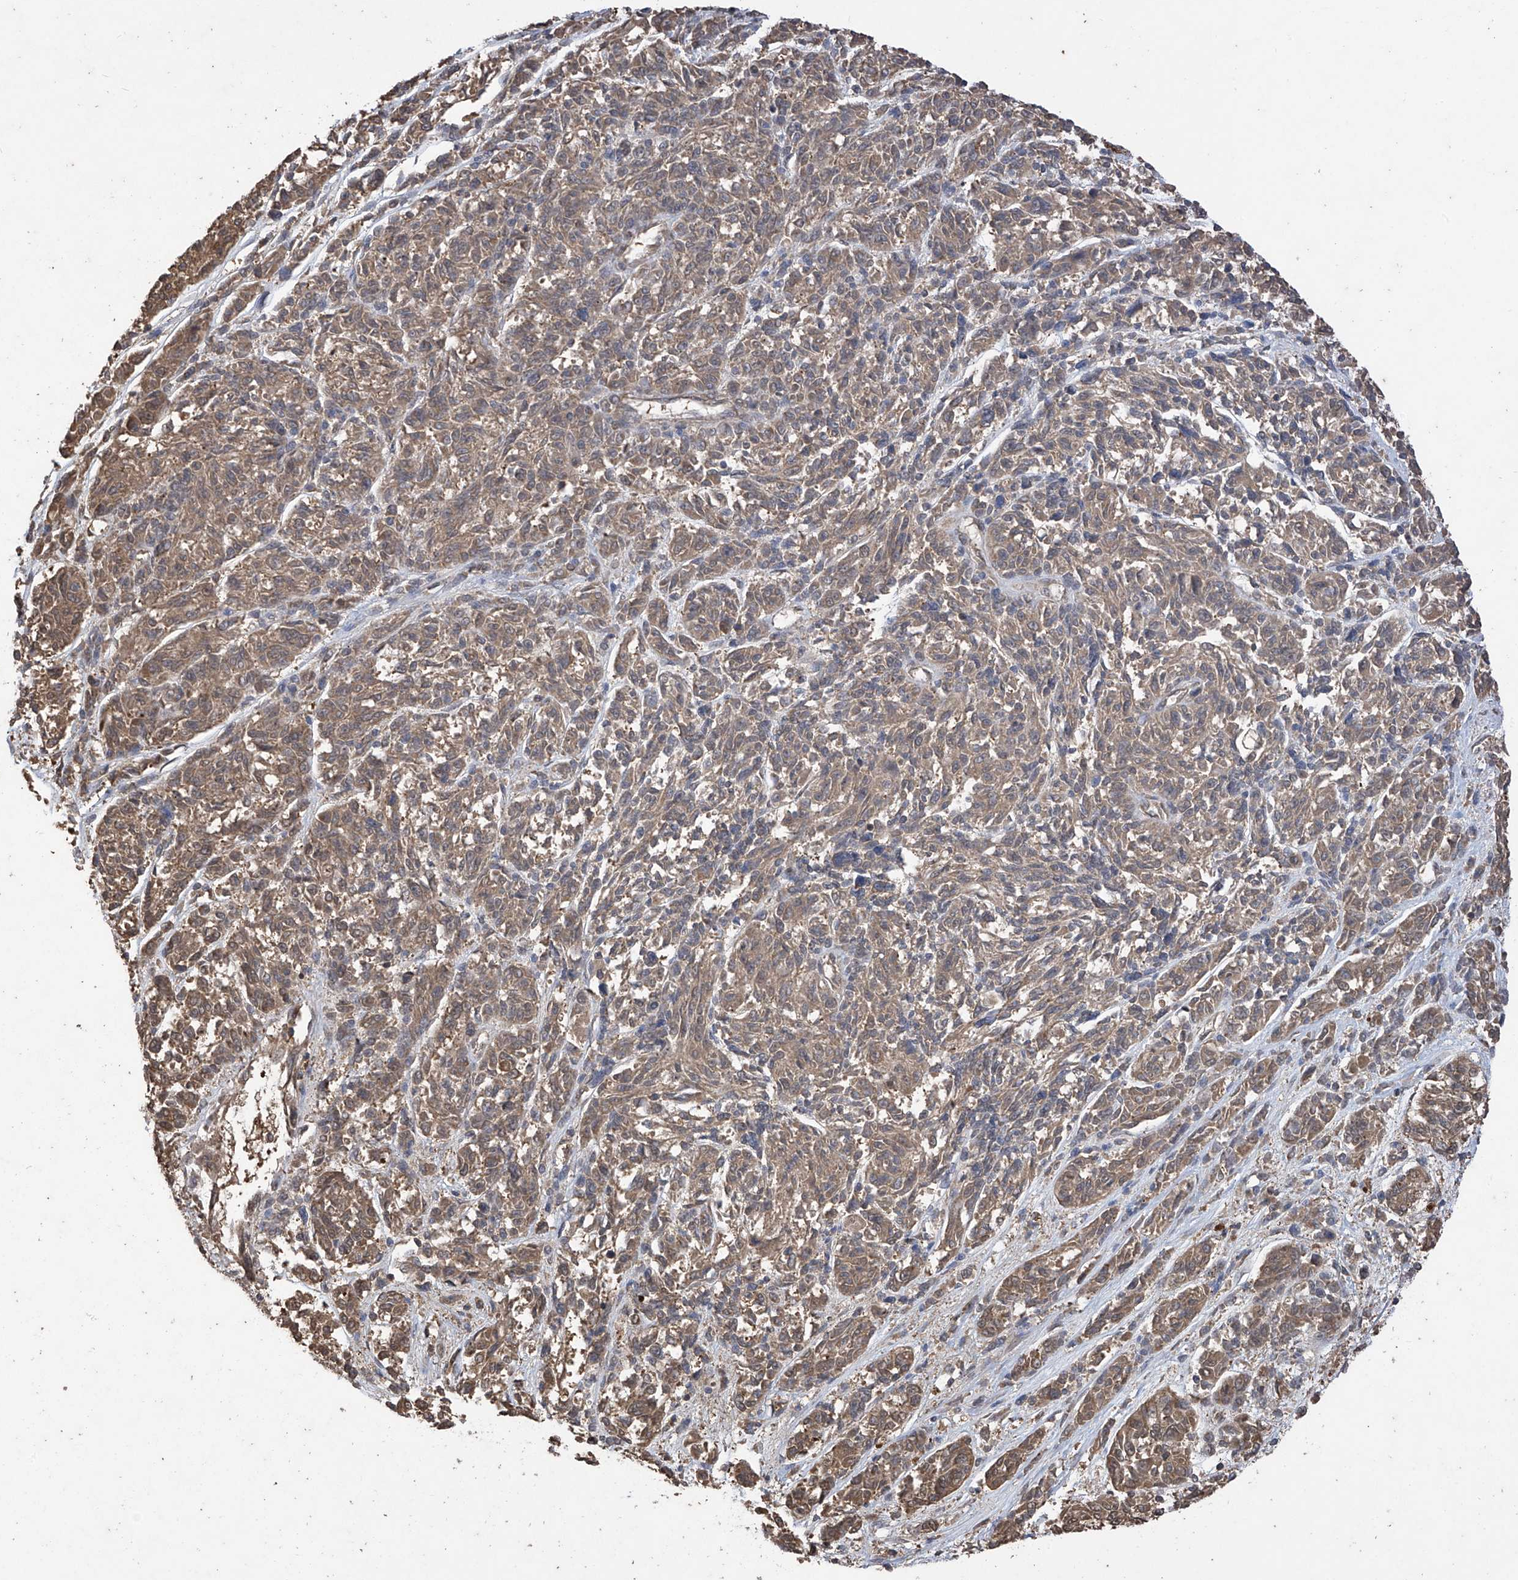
{"staining": {"intensity": "moderate", "quantity": ">75%", "location": "cytoplasmic/membranous"}, "tissue": "melanoma", "cell_type": "Tumor cells", "image_type": "cancer", "snomed": [{"axis": "morphology", "description": "Malignant melanoma, NOS"}, {"axis": "topography", "description": "Skin"}], "caption": "A micrograph showing moderate cytoplasmic/membranous expression in approximately >75% of tumor cells in malignant melanoma, as visualized by brown immunohistochemical staining.", "gene": "PNPT1", "patient": {"sex": "male", "age": 53}}